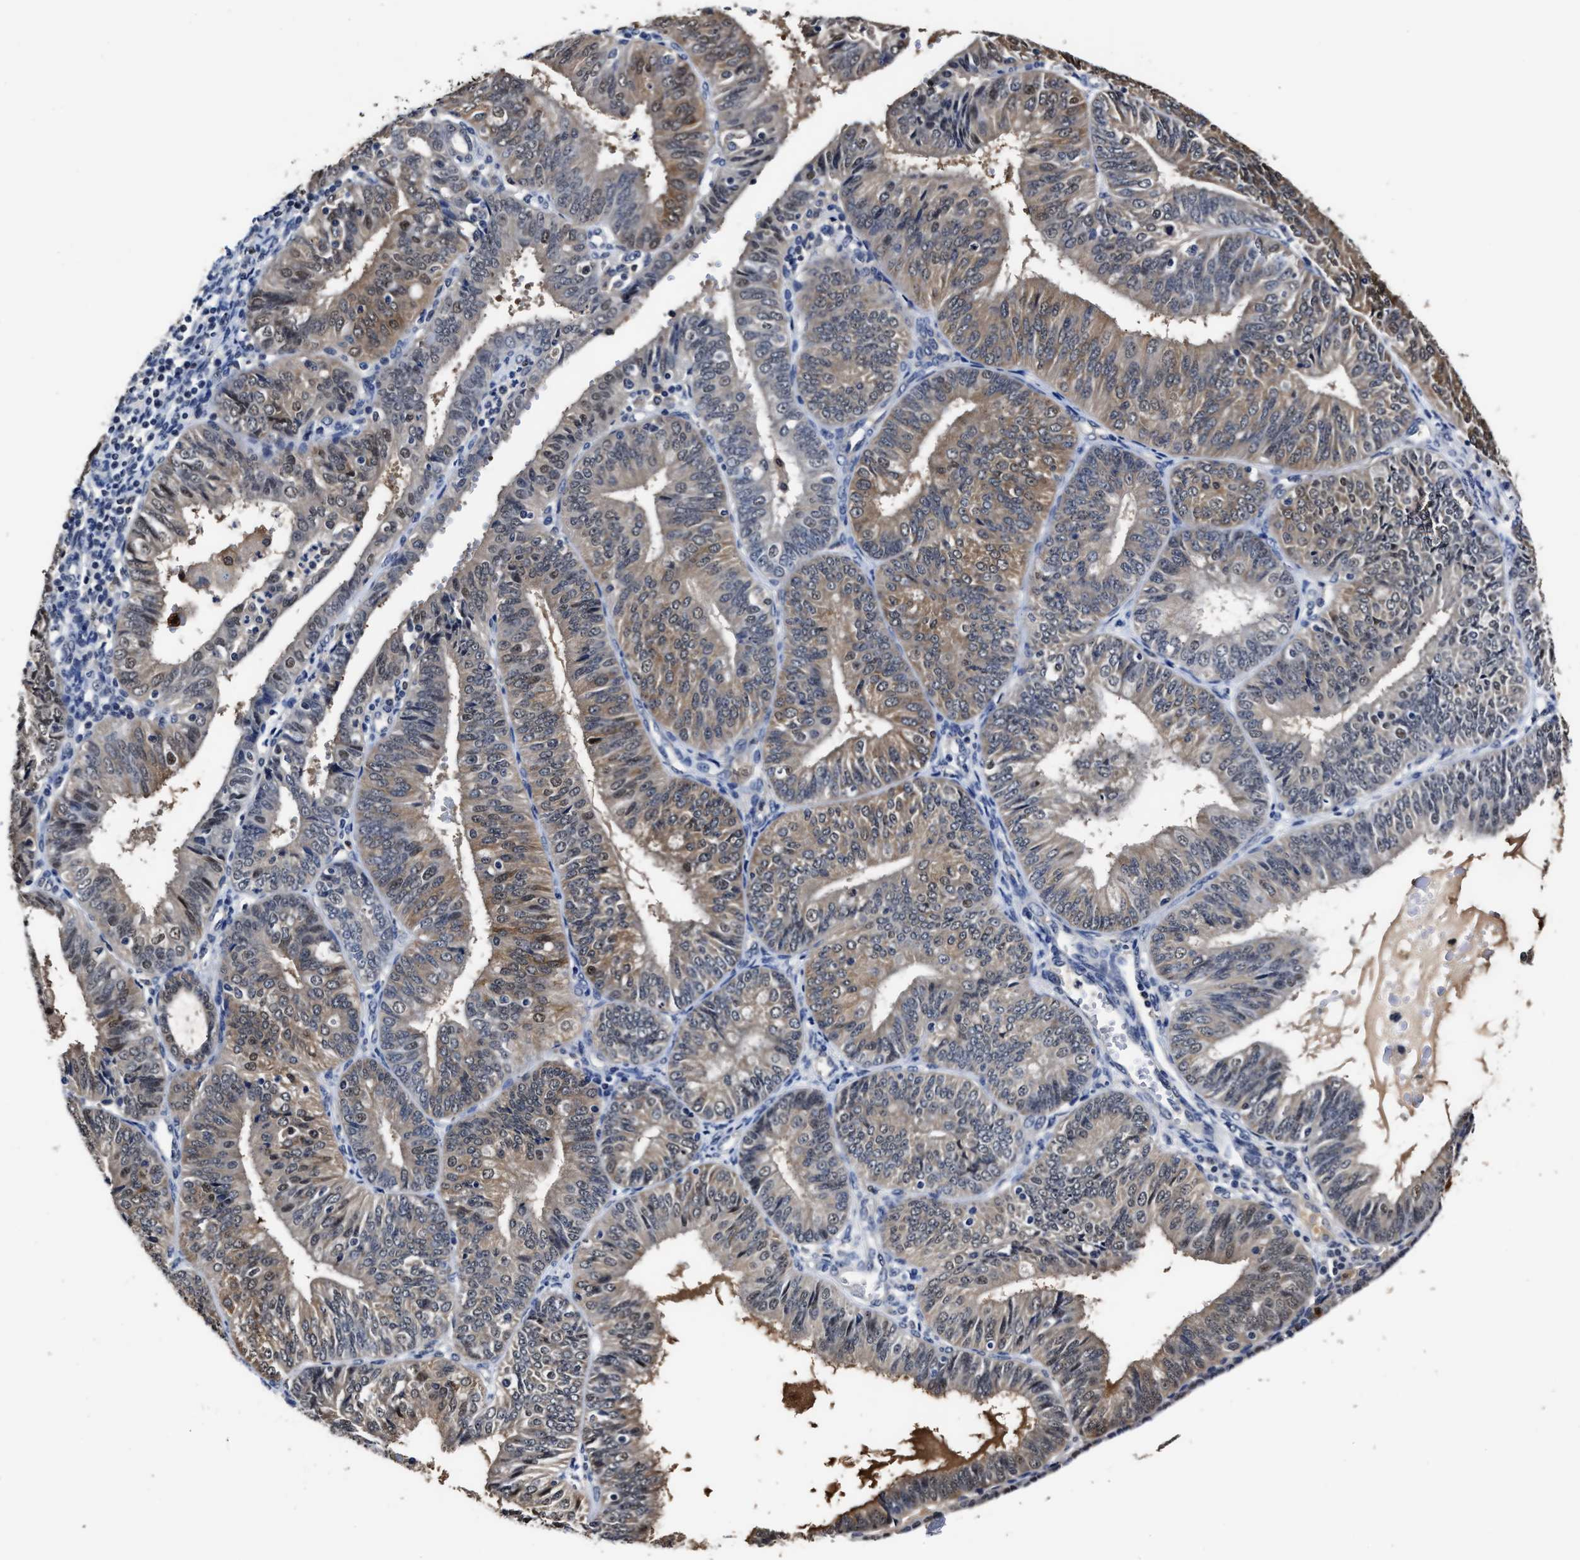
{"staining": {"intensity": "moderate", "quantity": ">75%", "location": "cytoplasmic/membranous,nuclear"}, "tissue": "endometrial cancer", "cell_type": "Tumor cells", "image_type": "cancer", "snomed": [{"axis": "morphology", "description": "Adenocarcinoma, NOS"}, {"axis": "topography", "description": "Endometrium"}], "caption": "Immunohistochemistry of adenocarcinoma (endometrial) displays medium levels of moderate cytoplasmic/membranous and nuclear staining in approximately >75% of tumor cells. (Stains: DAB in brown, nuclei in blue, Microscopy: brightfield microscopy at high magnification).", "gene": "PRPF4B", "patient": {"sex": "female", "age": 58}}